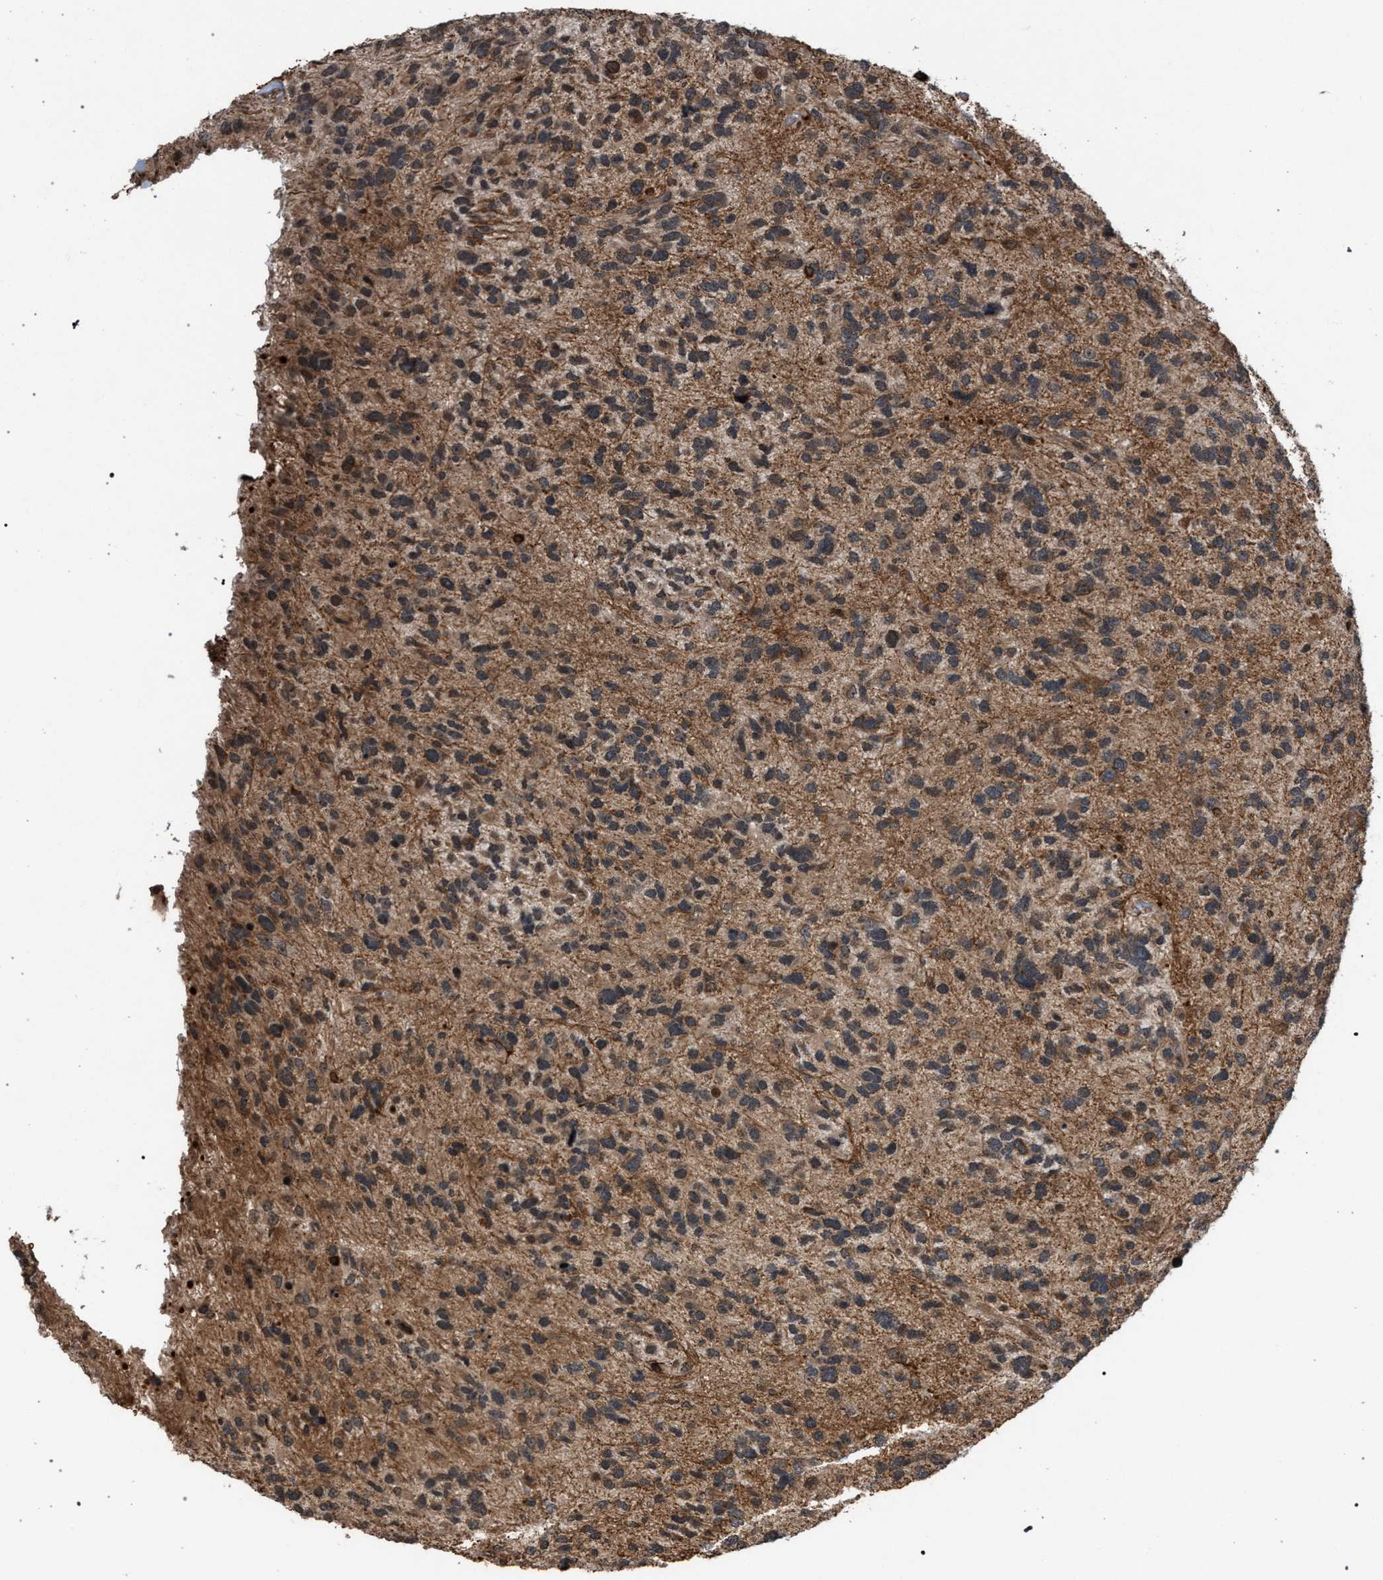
{"staining": {"intensity": "moderate", "quantity": ">75%", "location": "cytoplasmic/membranous"}, "tissue": "glioma", "cell_type": "Tumor cells", "image_type": "cancer", "snomed": [{"axis": "morphology", "description": "Glioma, malignant, High grade"}, {"axis": "topography", "description": "Brain"}], "caption": "Malignant glioma (high-grade) stained for a protein shows moderate cytoplasmic/membranous positivity in tumor cells.", "gene": "IRAK4", "patient": {"sex": "female", "age": 58}}